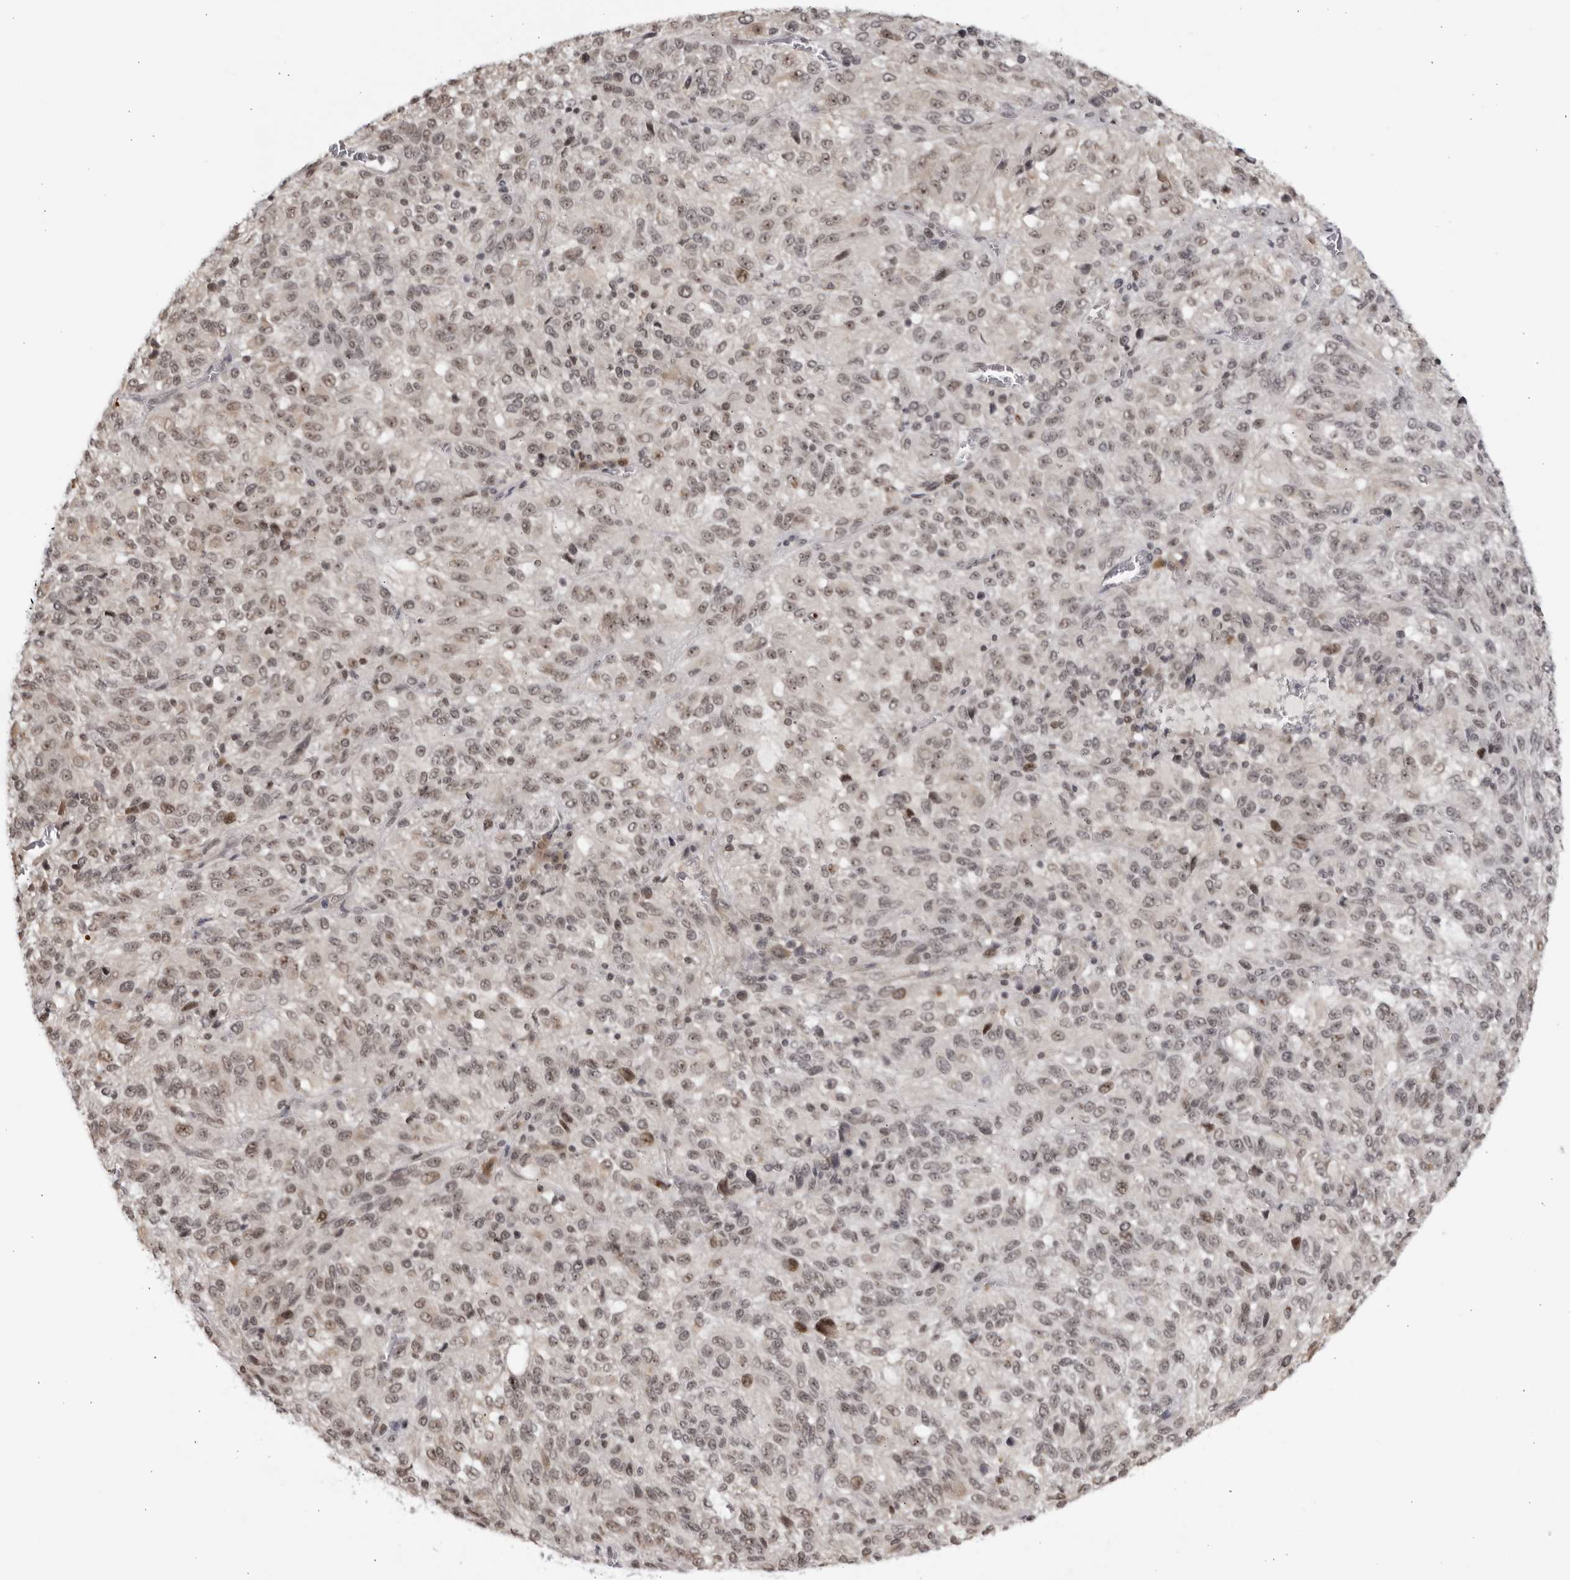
{"staining": {"intensity": "weak", "quantity": ">75%", "location": "nuclear"}, "tissue": "melanoma", "cell_type": "Tumor cells", "image_type": "cancer", "snomed": [{"axis": "morphology", "description": "Malignant melanoma, Metastatic site"}, {"axis": "topography", "description": "Lung"}], "caption": "The immunohistochemical stain shows weak nuclear positivity in tumor cells of melanoma tissue.", "gene": "RASGEF1C", "patient": {"sex": "male", "age": 64}}